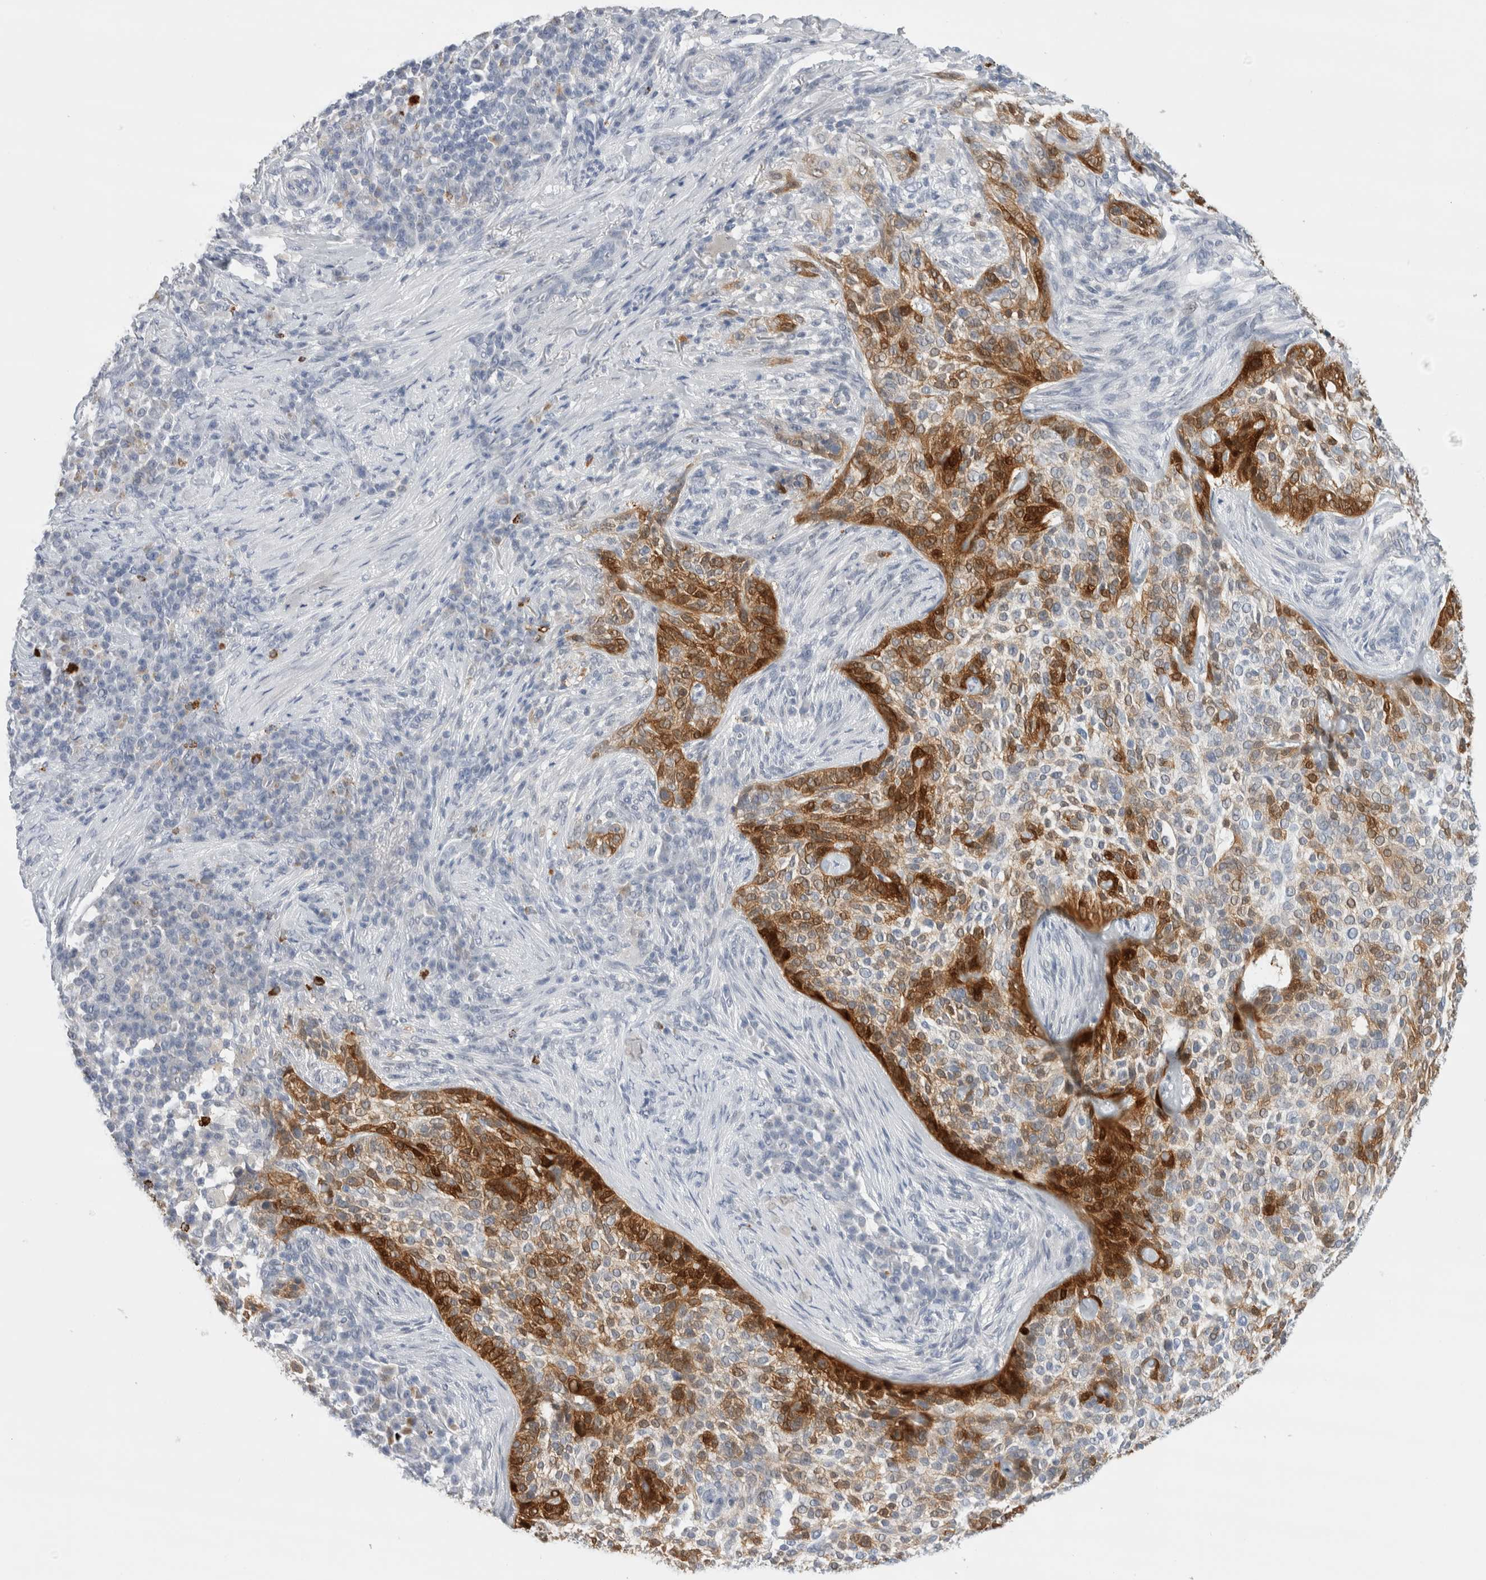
{"staining": {"intensity": "strong", "quantity": "<25%", "location": "cytoplasmic/membranous"}, "tissue": "skin cancer", "cell_type": "Tumor cells", "image_type": "cancer", "snomed": [{"axis": "morphology", "description": "Basal cell carcinoma"}, {"axis": "topography", "description": "Skin"}], "caption": "Immunohistochemistry of human skin cancer (basal cell carcinoma) demonstrates medium levels of strong cytoplasmic/membranous positivity in approximately <25% of tumor cells. The staining was performed using DAB to visualize the protein expression in brown, while the nuclei were stained in blue with hematoxylin (Magnification: 20x).", "gene": "SLC22A12", "patient": {"sex": "female", "age": 64}}